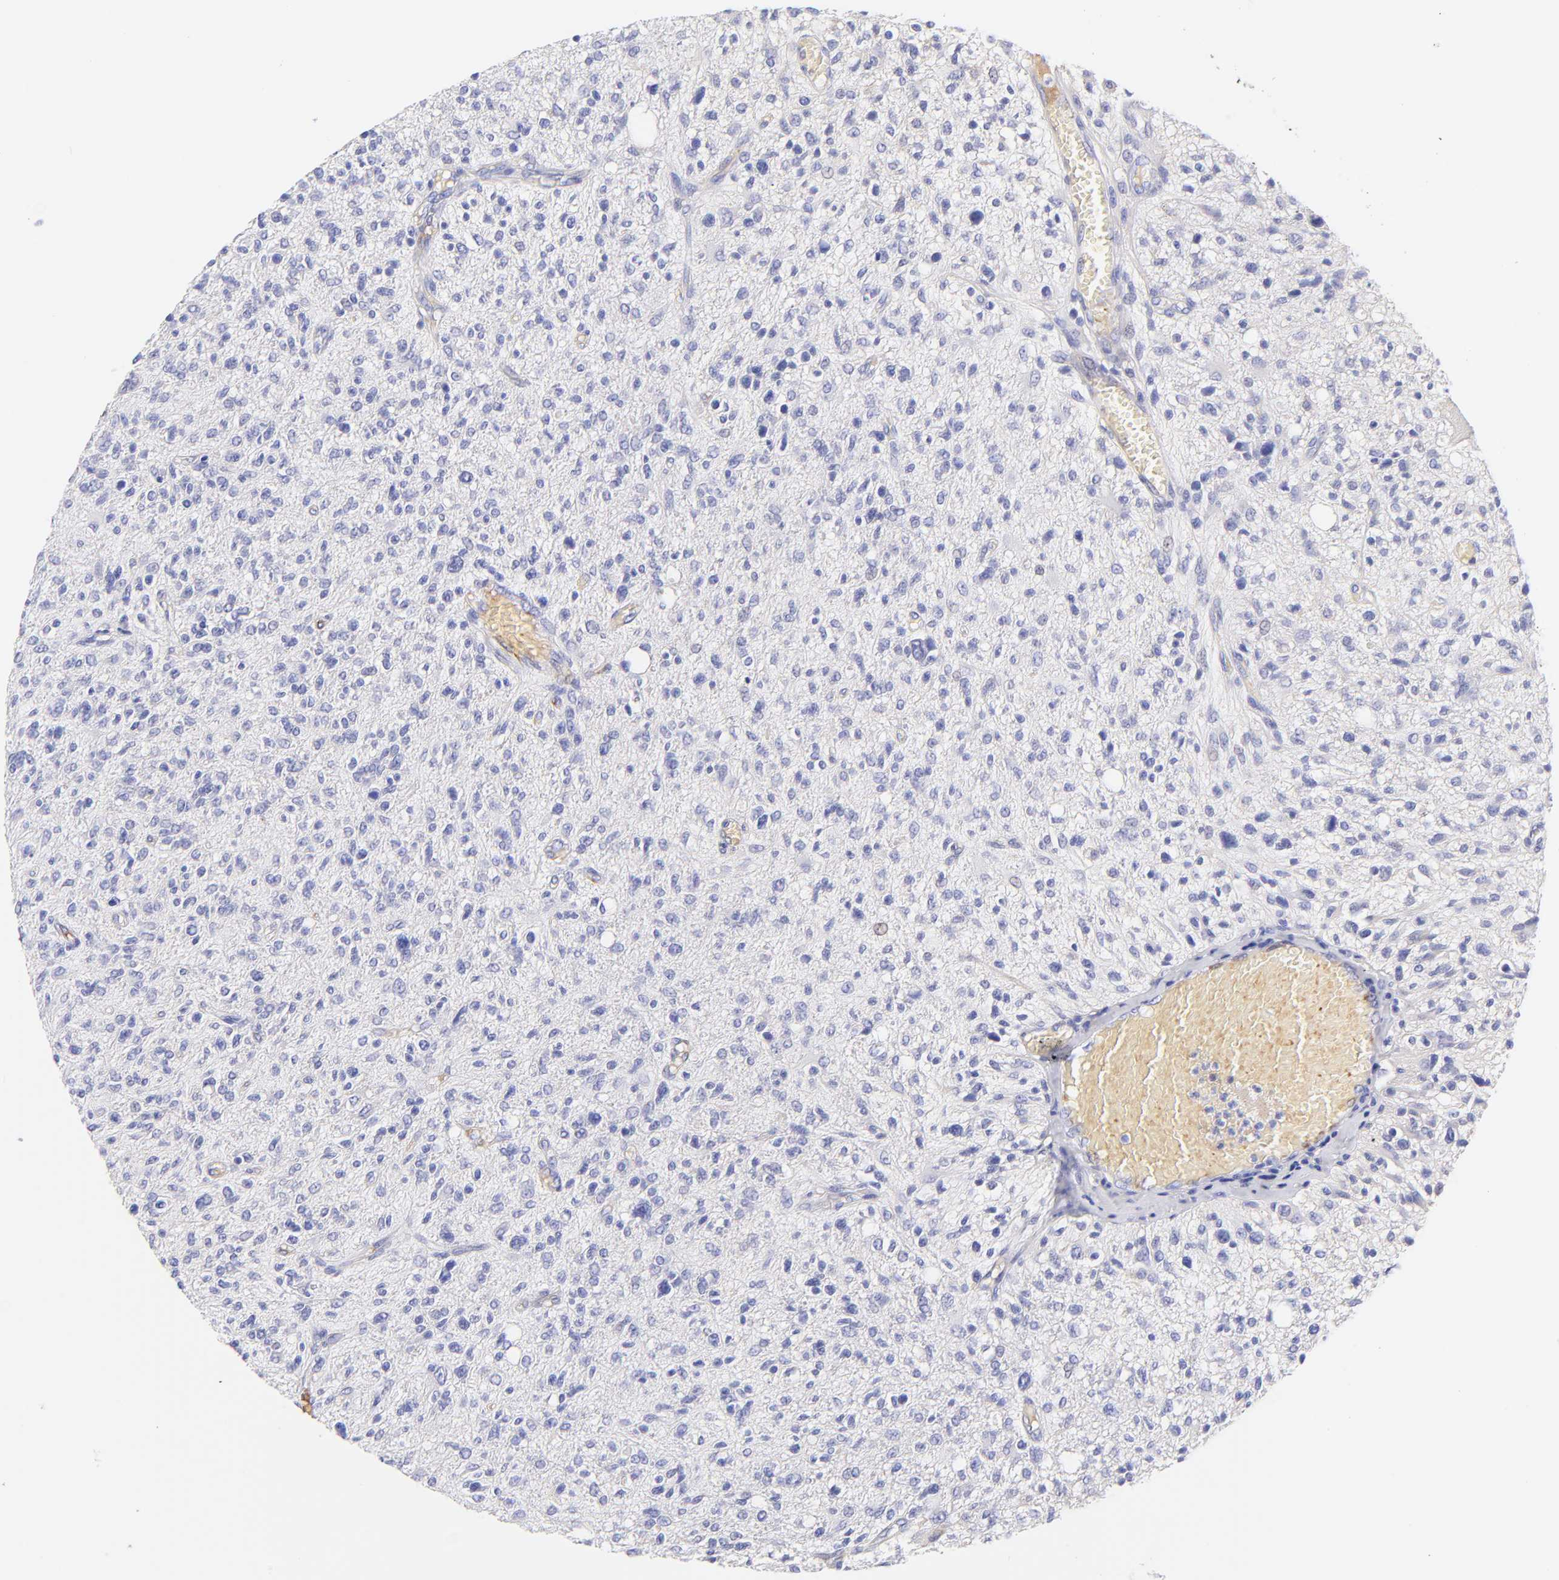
{"staining": {"intensity": "negative", "quantity": "none", "location": "none"}, "tissue": "glioma", "cell_type": "Tumor cells", "image_type": "cancer", "snomed": [{"axis": "morphology", "description": "Glioma, malignant, High grade"}, {"axis": "topography", "description": "Cerebral cortex"}], "caption": "Immunohistochemistry (IHC) micrograph of malignant glioma (high-grade) stained for a protein (brown), which reveals no expression in tumor cells.", "gene": "FRMPD3", "patient": {"sex": "male", "age": 76}}